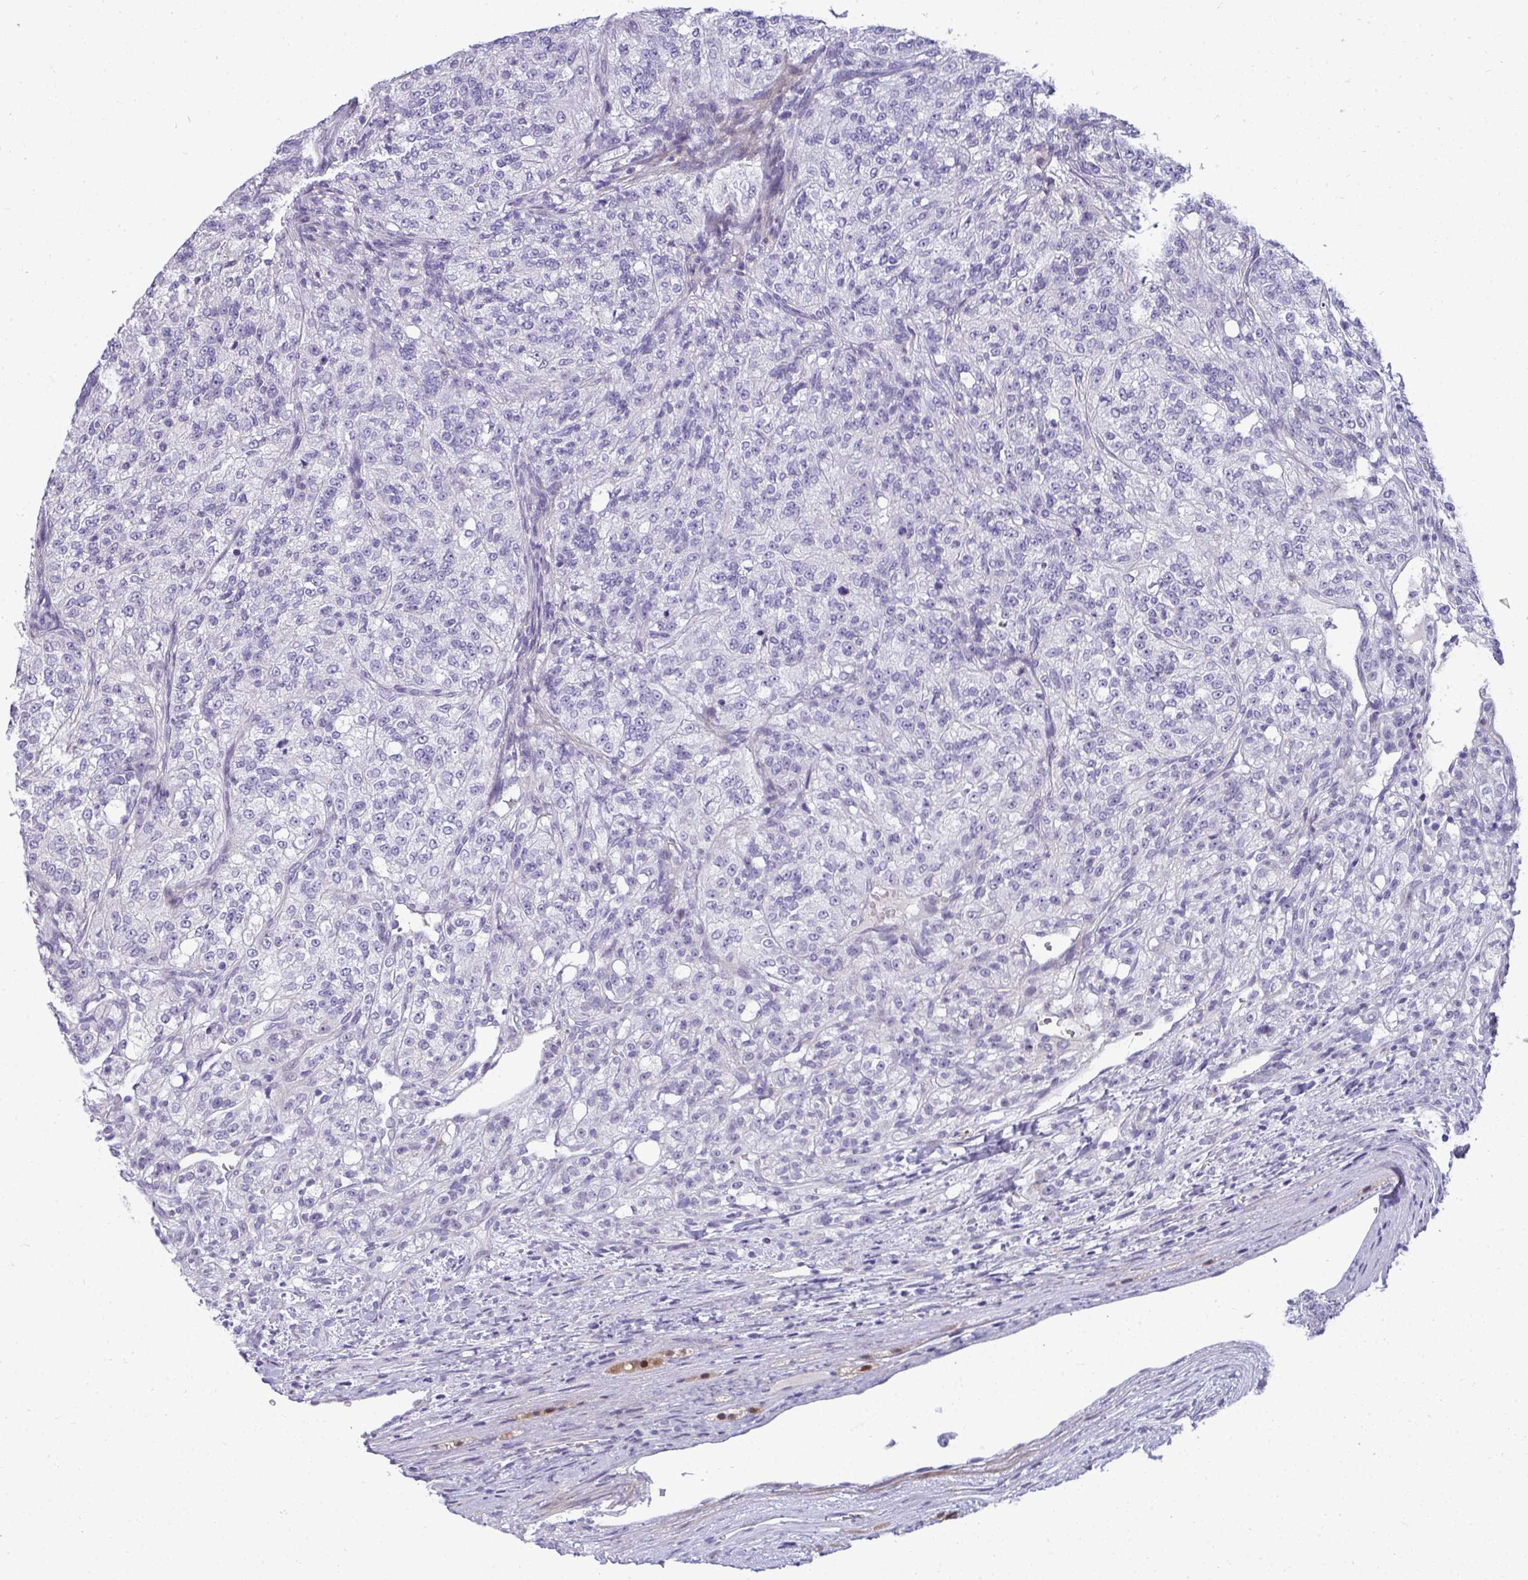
{"staining": {"intensity": "negative", "quantity": "none", "location": "none"}, "tissue": "renal cancer", "cell_type": "Tumor cells", "image_type": "cancer", "snomed": [{"axis": "morphology", "description": "Adenocarcinoma, NOS"}, {"axis": "topography", "description": "Kidney"}], "caption": "This is a image of immunohistochemistry (IHC) staining of renal cancer, which shows no expression in tumor cells.", "gene": "AK5", "patient": {"sex": "female", "age": 63}}